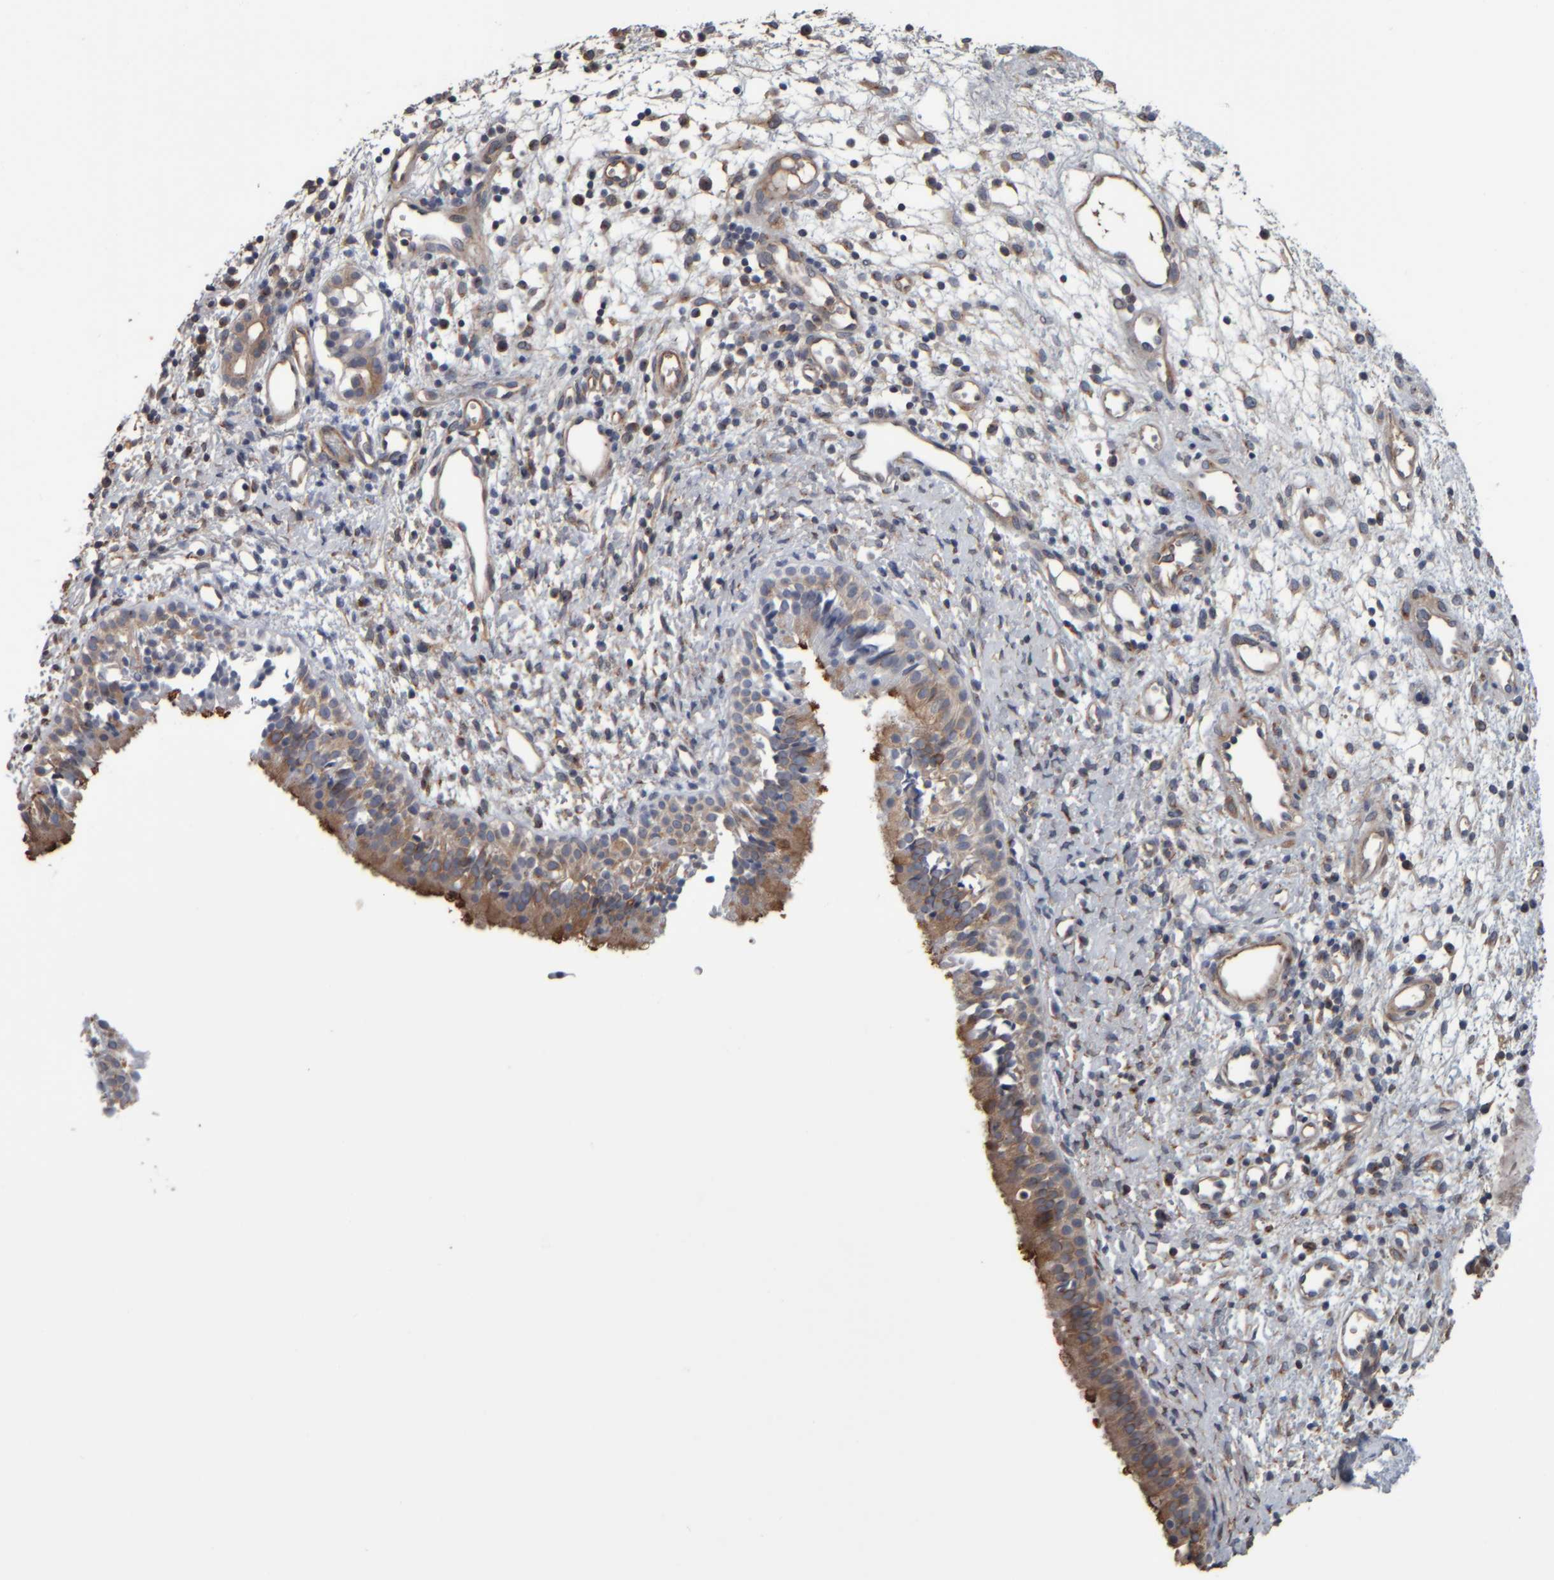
{"staining": {"intensity": "moderate", "quantity": "25%-75%", "location": "cytoplasmic/membranous"}, "tissue": "nasopharynx", "cell_type": "Respiratory epithelial cells", "image_type": "normal", "snomed": [{"axis": "morphology", "description": "Normal tissue, NOS"}, {"axis": "topography", "description": "Nasopharynx"}], "caption": "Respiratory epithelial cells demonstrate medium levels of moderate cytoplasmic/membranous expression in approximately 25%-75% of cells in unremarkable human nasopharynx.", "gene": "CAVIN4", "patient": {"sex": "male", "age": 22}}